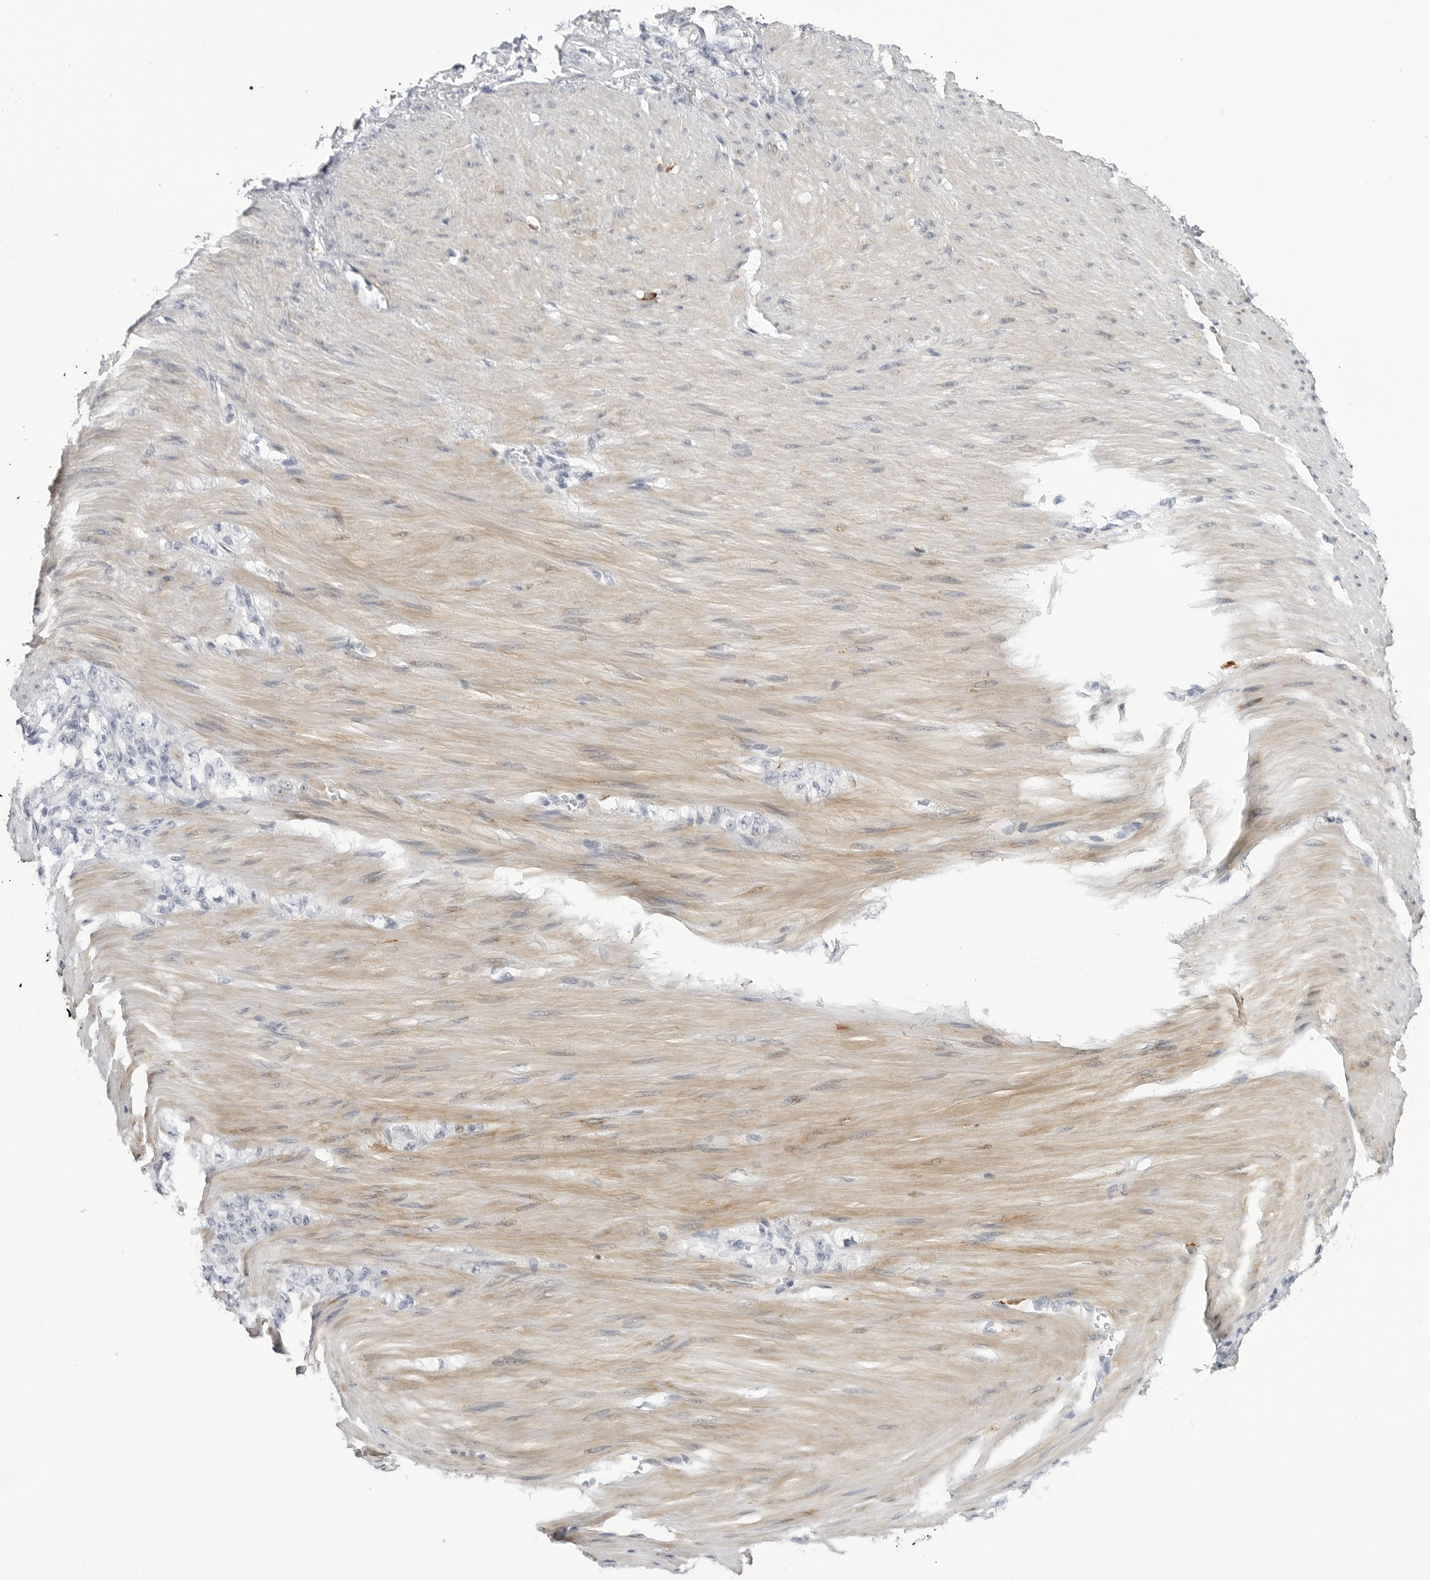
{"staining": {"intensity": "negative", "quantity": "none", "location": "none"}, "tissue": "stomach cancer", "cell_type": "Tumor cells", "image_type": "cancer", "snomed": [{"axis": "morphology", "description": "Normal tissue, NOS"}, {"axis": "morphology", "description": "Adenocarcinoma, NOS"}, {"axis": "topography", "description": "Stomach"}], "caption": "Stomach cancer stained for a protein using immunohistochemistry demonstrates no positivity tumor cells.", "gene": "HSPB7", "patient": {"sex": "male", "age": 82}}